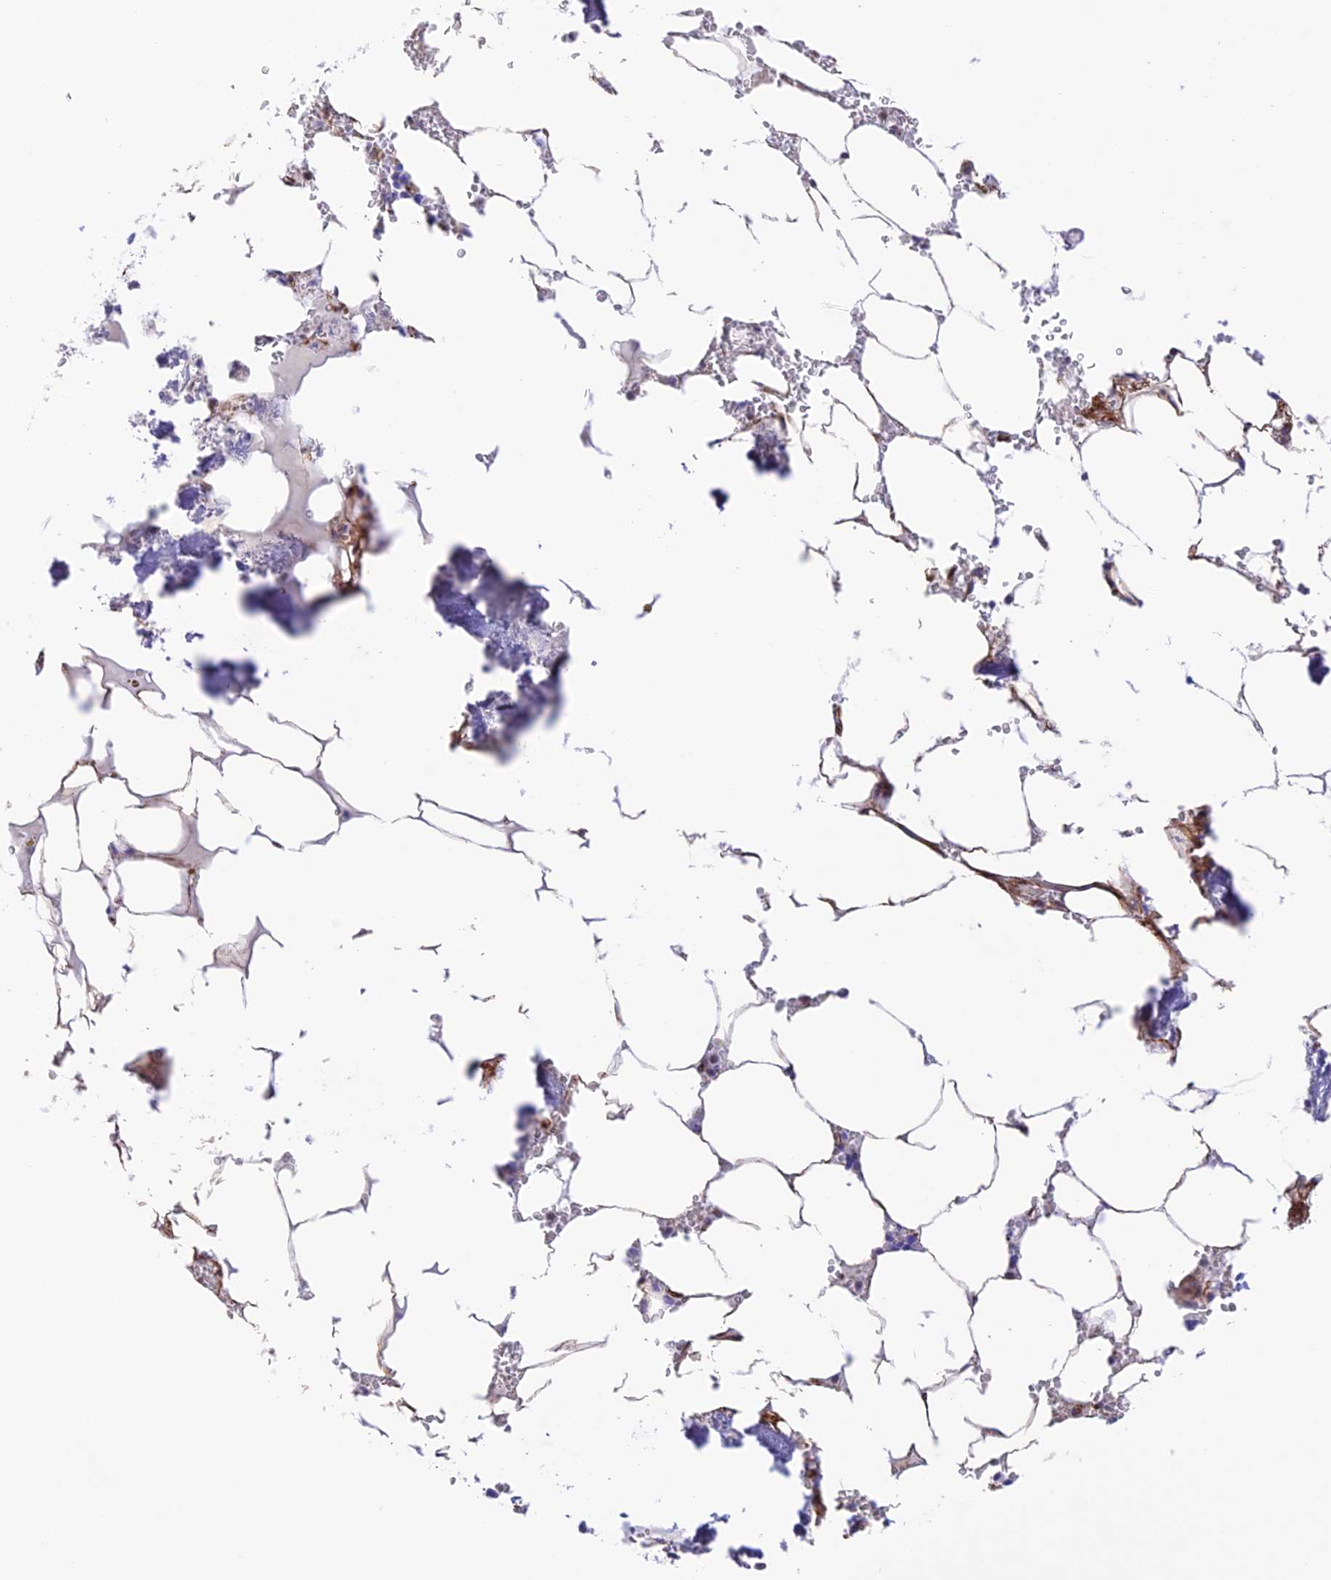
{"staining": {"intensity": "weak", "quantity": "<25%", "location": "nuclear"}, "tissue": "bone marrow", "cell_type": "Hematopoietic cells", "image_type": "normal", "snomed": [{"axis": "morphology", "description": "Normal tissue, NOS"}, {"axis": "topography", "description": "Bone marrow"}], "caption": "This is a image of IHC staining of benign bone marrow, which shows no staining in hematopoietic cells.", "gene": "ZNF652", "patient": {"sex": "male", "age": 70}}